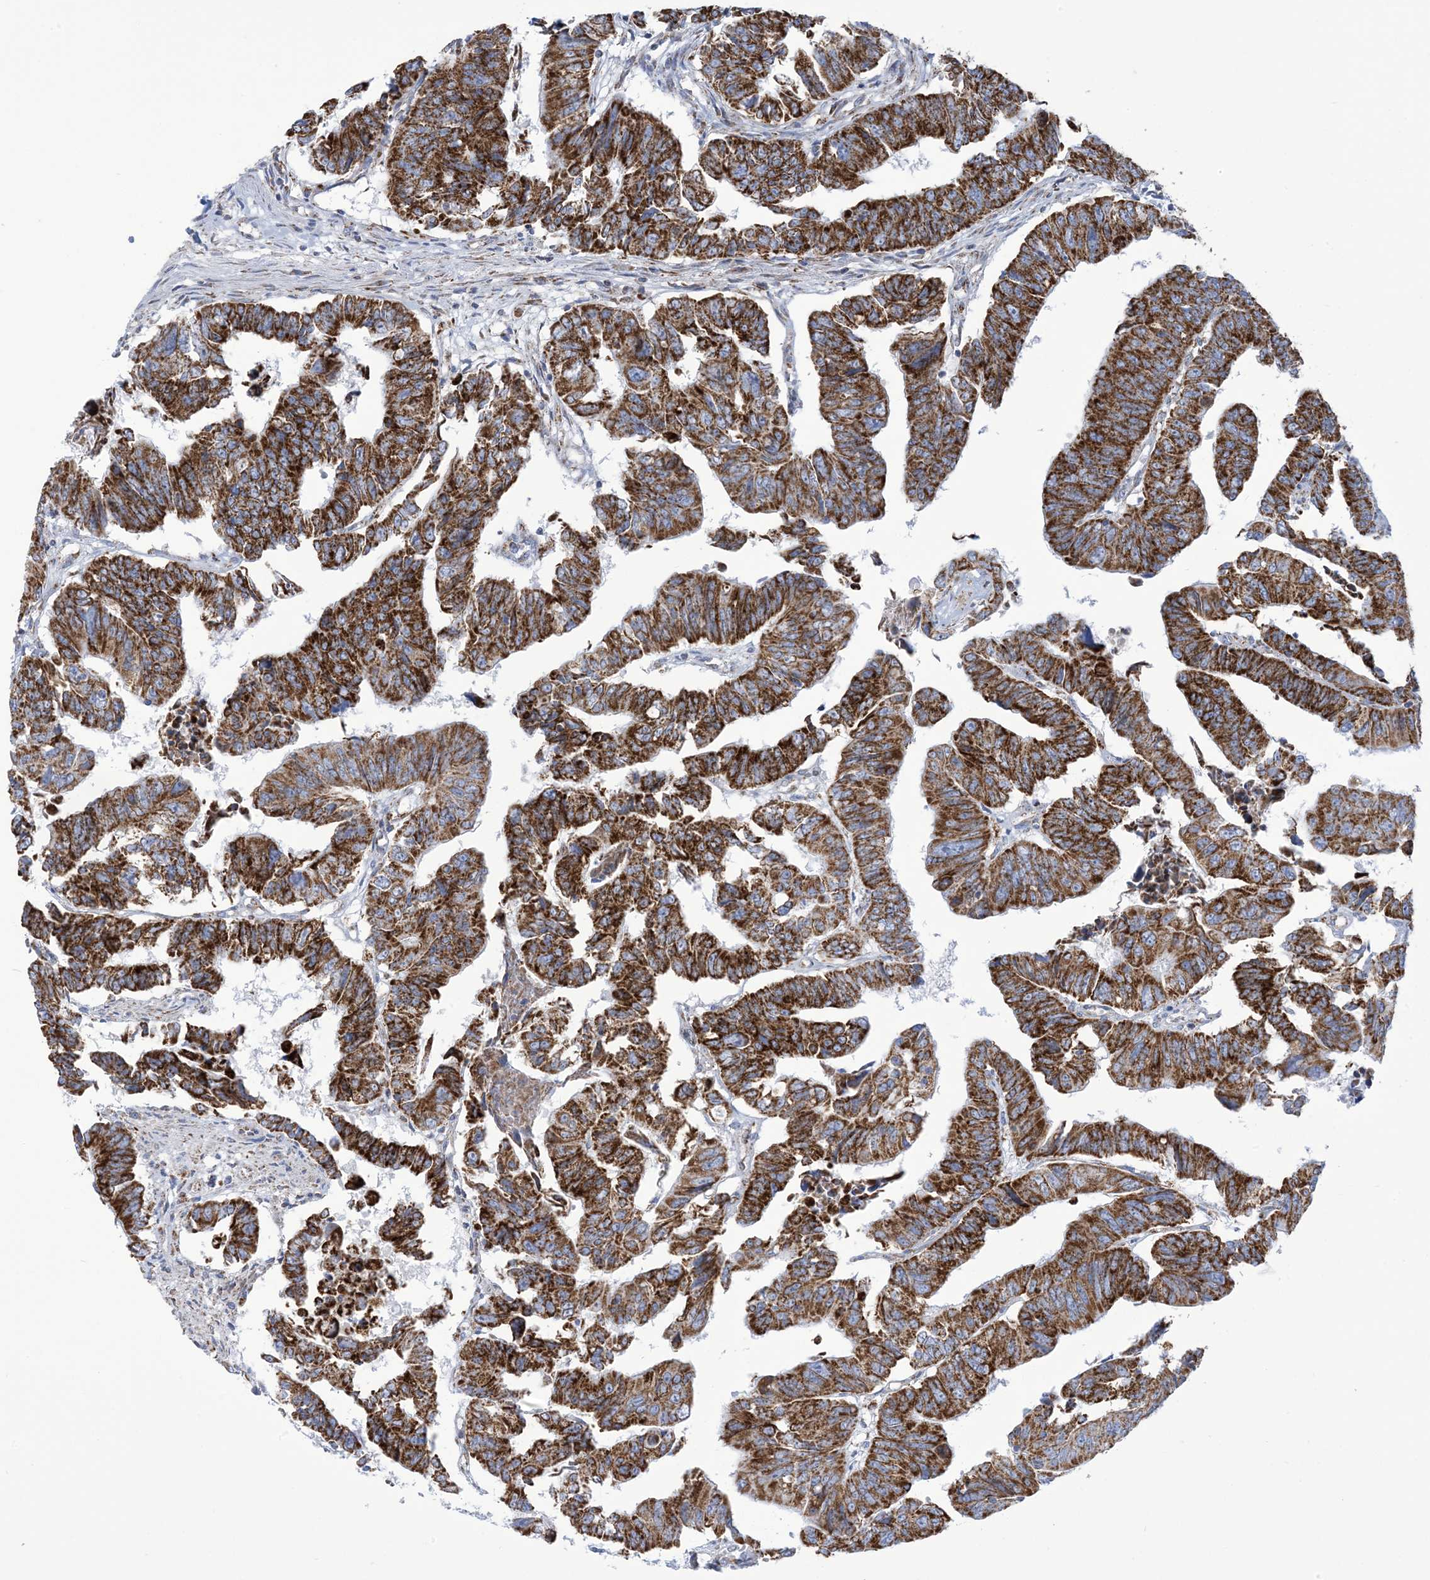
{"staining": {"intensity": "strong", "quantity": ">75%", "location": "cytoplasmic/membranous"}, "tissue": "colorectal cancer", "cell_type": "Tumor cells", "image_type": "cancer", "snomed": [{"axis": "morphology", "description": "Adenocarcinoma, NOS"}, {"axis": "topography", "description": "Rectum"}], "caption": "Colorectal cancer stained with a protein marker demonstrates strong staining in tumor cells.", "gene": "SAMM50", "patient": {"sex": "female", "age": 65}}